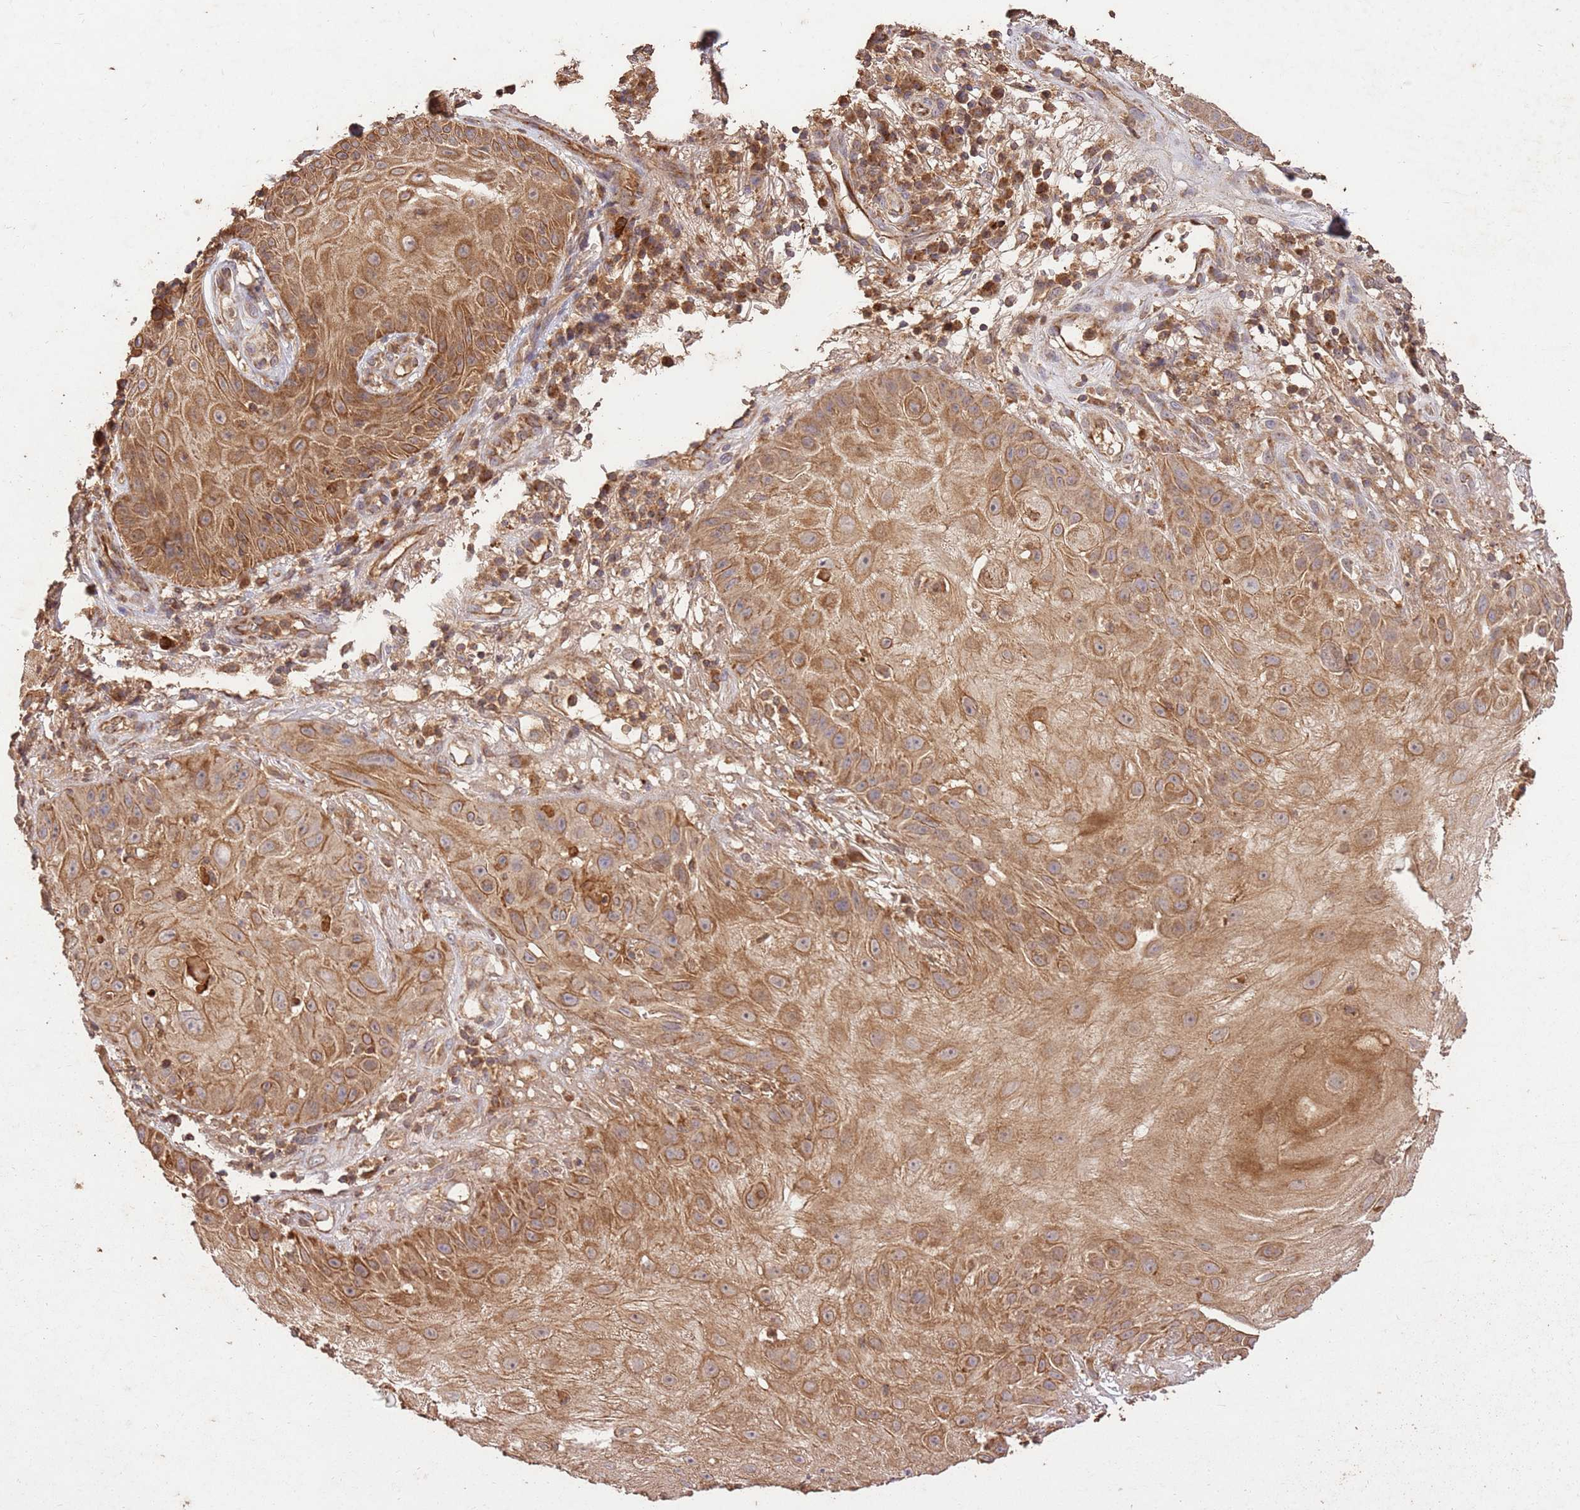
{"staining": {"intensity": "strong", "quantity": ">75%", "location": "cytoplasmic/membranous"}, "tissue": "skin cancer", "cell_type": "Tumor cells", "image_type": "cancer", "snomed": [{"axis": "morphology", "description": "Squamous cell carcinoma, NOS"}, {"axis": "topography", "description": "Skin"}], "caption": "Strong cytoplasmic/membranous protein expression is identified in about >75% of tumor cells in skin squamous cell carcinoma. Immunohistochemistry (ihc) stains the protein in brown and the nuclei are stained blue.", "gene": "LRRC28", "patient": {"sex": "male", "age": 70}}